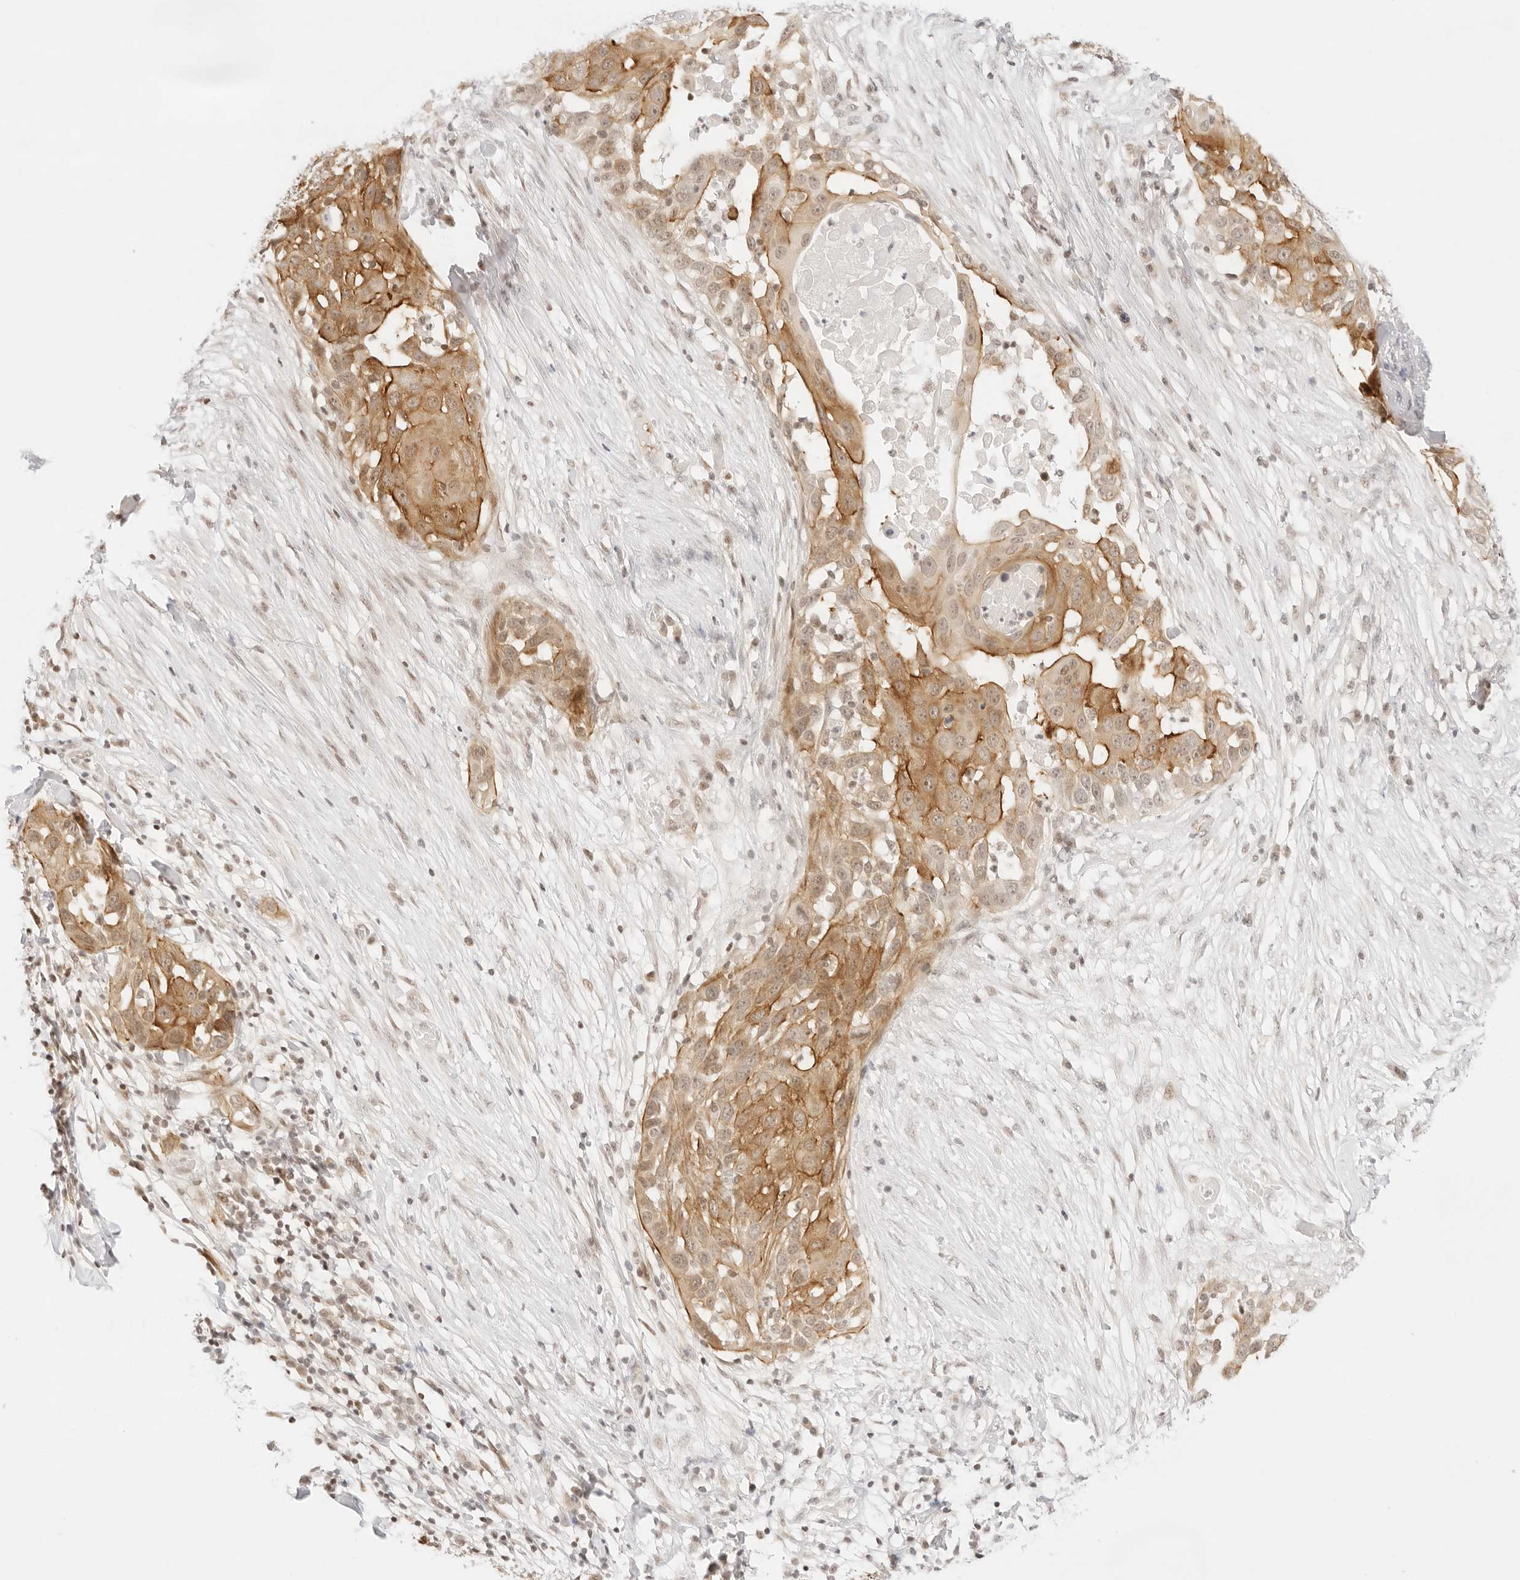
{"staining": {"intensity": "moderate", "quantity": "25%-75%", "location": "cytoplasmic/membranous"}, "tissue": "skin cancer", "cell_type": "Tumor cells", "image_type": "cancer", "snomed": [{"axis": "morphology", "description": "Squamous cell carcinoma, NOS"}, {"axis": "topography", "description": "Skin"}], "caption": "A high-resolution photomicrograph shows IHC staining of squamous cell carcinoma (skin), which reveals moderate cytoplasmic/membranous positivity in approximately 25%-75% of tumor cells. (DAB IHC with brightfield microscopy, high magnification).", "gene": "GNAS", "patient": {"sex": "female", "age": 44}}